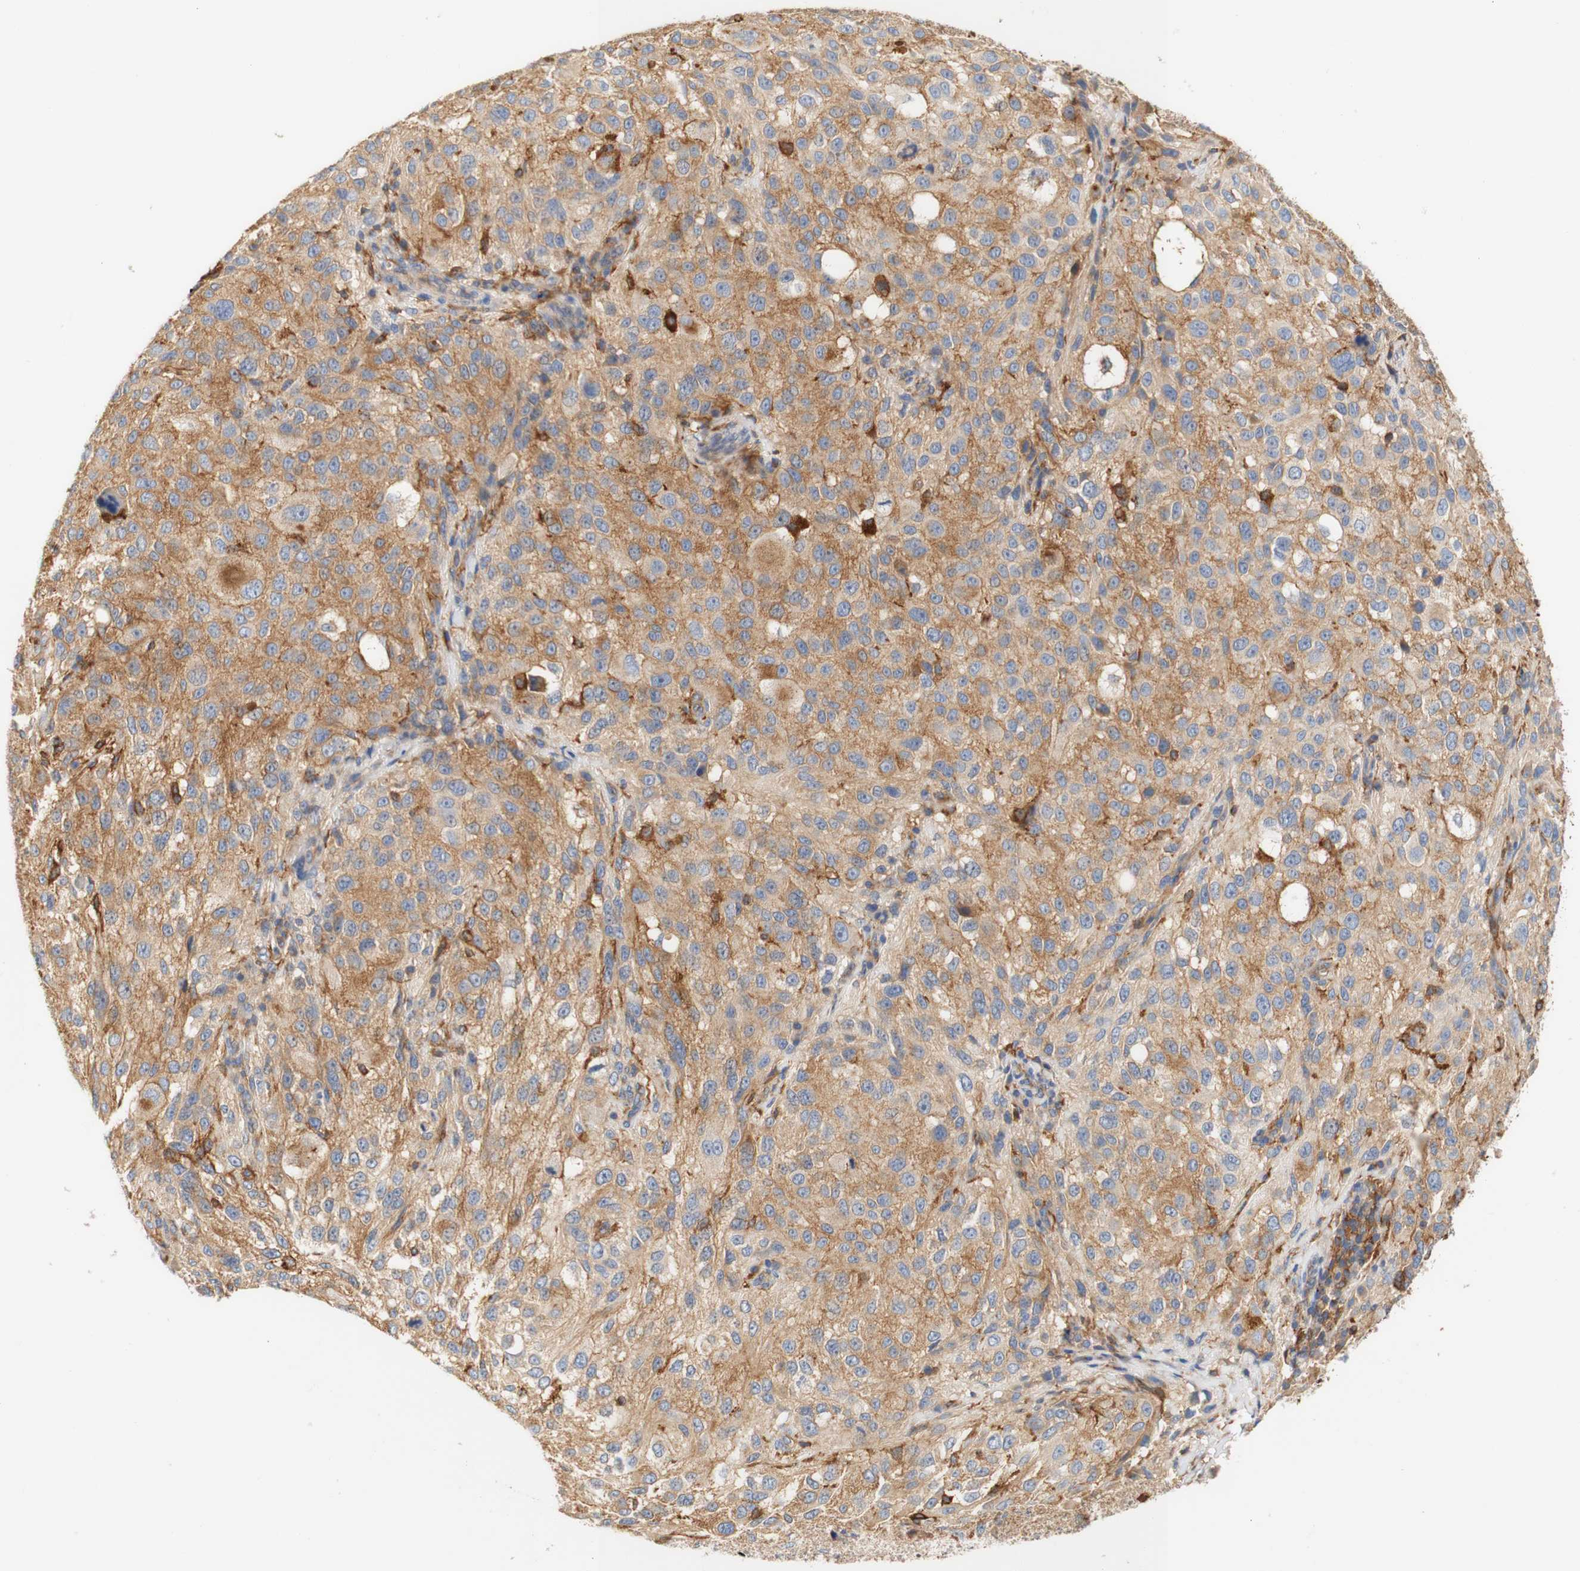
{"staining": {"intensity": "moderate", "quantity": ">75%", "location": "cytoplasmic/membranous"}, "tissue": "melanoma", "cell_type": "Tumor cells", "image_type": "cancer", "snomed": [{"axis": "morphology", "description": "Necrosis, NOS"}, {"axis": "morphology", "description": "Malignant melanoma, NOS"}, {"axis": "topography", "description": "Skin"}], "caption": "This image shows immunohistochemistry staining of human malignant melanoma, with medium moderate cytoplasmic/membranous positivity in approximately >75% of tumor cells.", "gene": "PCDH7", "patient": {"sex": "female", "age": 87}}